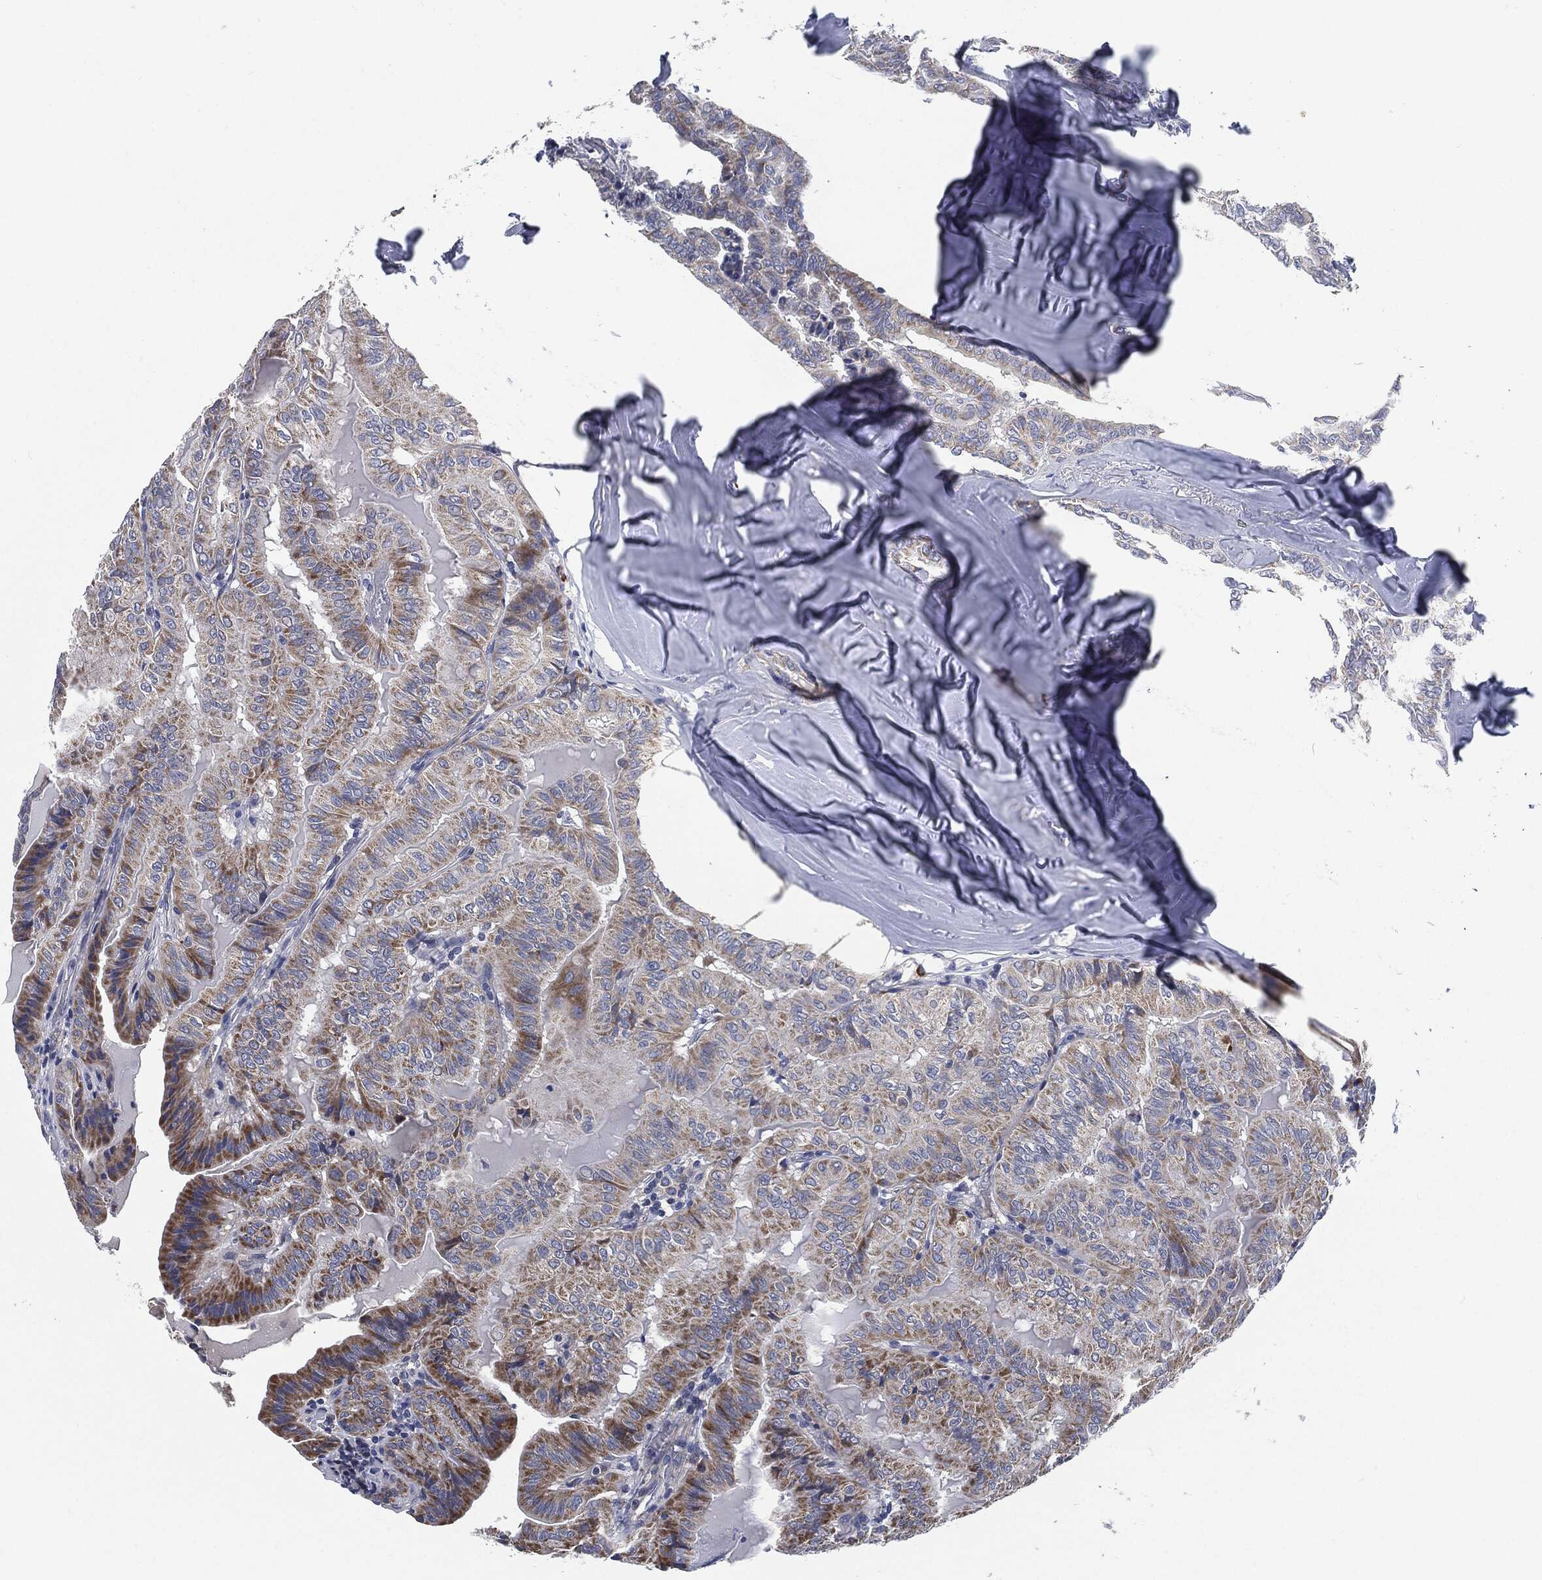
{"staining": {"intensity": "strong", "quantity": "<25%", "location": "cytoplasmic/membranous"}, "tissue": "thyroid cancer", "cell_type": "Tumor cells", "image_type": "cancer", "snomed": [{"axis": "morphology", "description": "Papillary adenocarcinoma, NOS"}, {"axis": "topography", "description": "Thyroid gland"}], "caption": "Immunohistochemical staining of thyroid cancer (papillary adenocarcinoma) reveals medium levels of strong cytoplasmic/membranous positivity in approximately <25% of tumor cells. (Brightfield microscopy of DAB IHC at high magnification).", "gene": "SIGLEC9", "patient": {"sex": "female", "age": 68}}